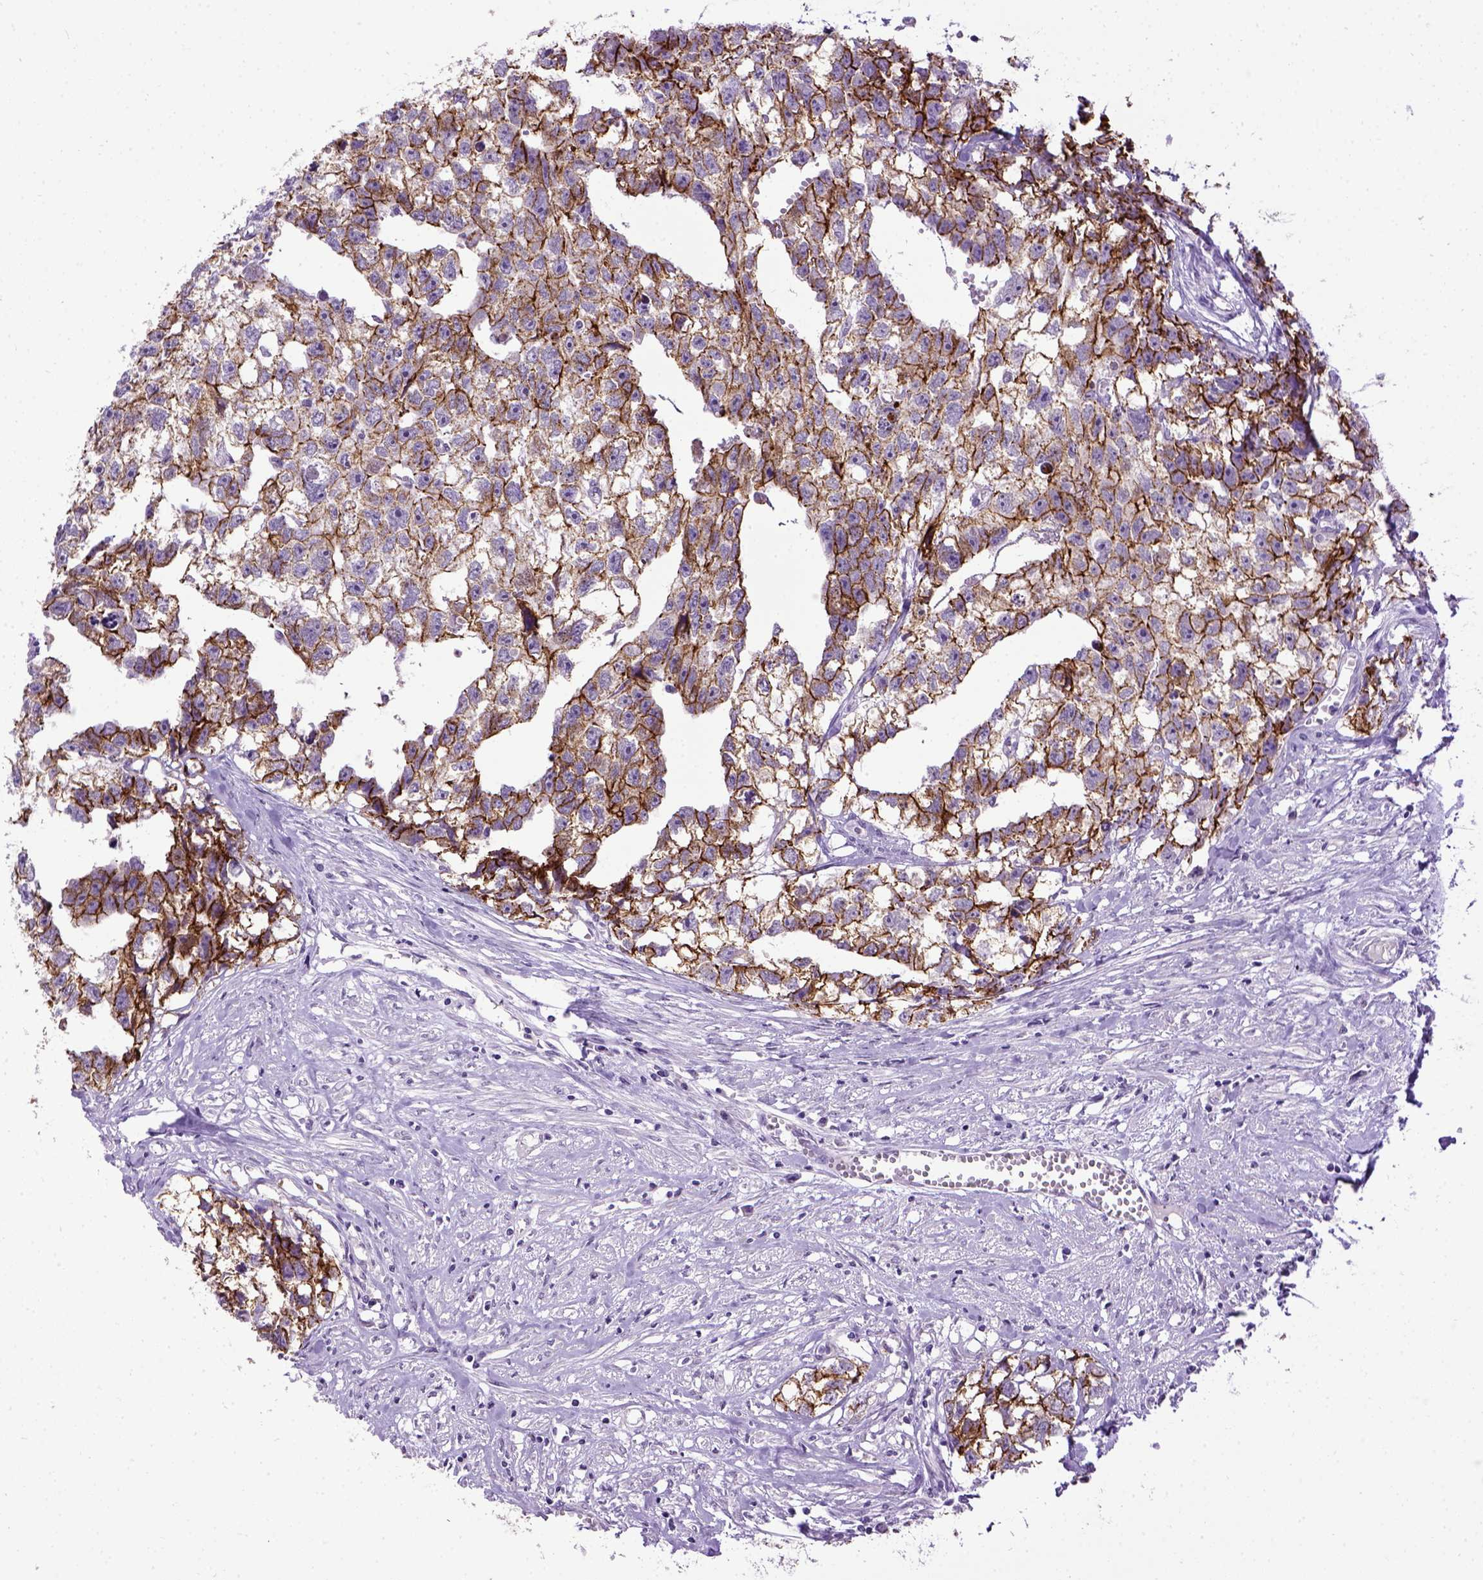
{"staining": {"intensity": "strong", "quantity": ">75%", "location": "cytoplasmic/membranous"}, "tissue": "testis cancer", "cell_type": "Tumor cells", "image_type": "cancer", "snomed": [{"axis": "morphology", "description": "Carcinoma, Embryonal, NOS"}, {"axis": "morphology", "description": "Teratoma, malignant, NOS"}, {"axis": "topography", "description": "Testis"}], "caption": "This image exhibits IHC staining of human testis cancer, with high strong cytoplasmic/membranous staining in approximately >75% of tumor cells.", "gene": "CDH1", "patient": {"sex": "male", "age": 44}}